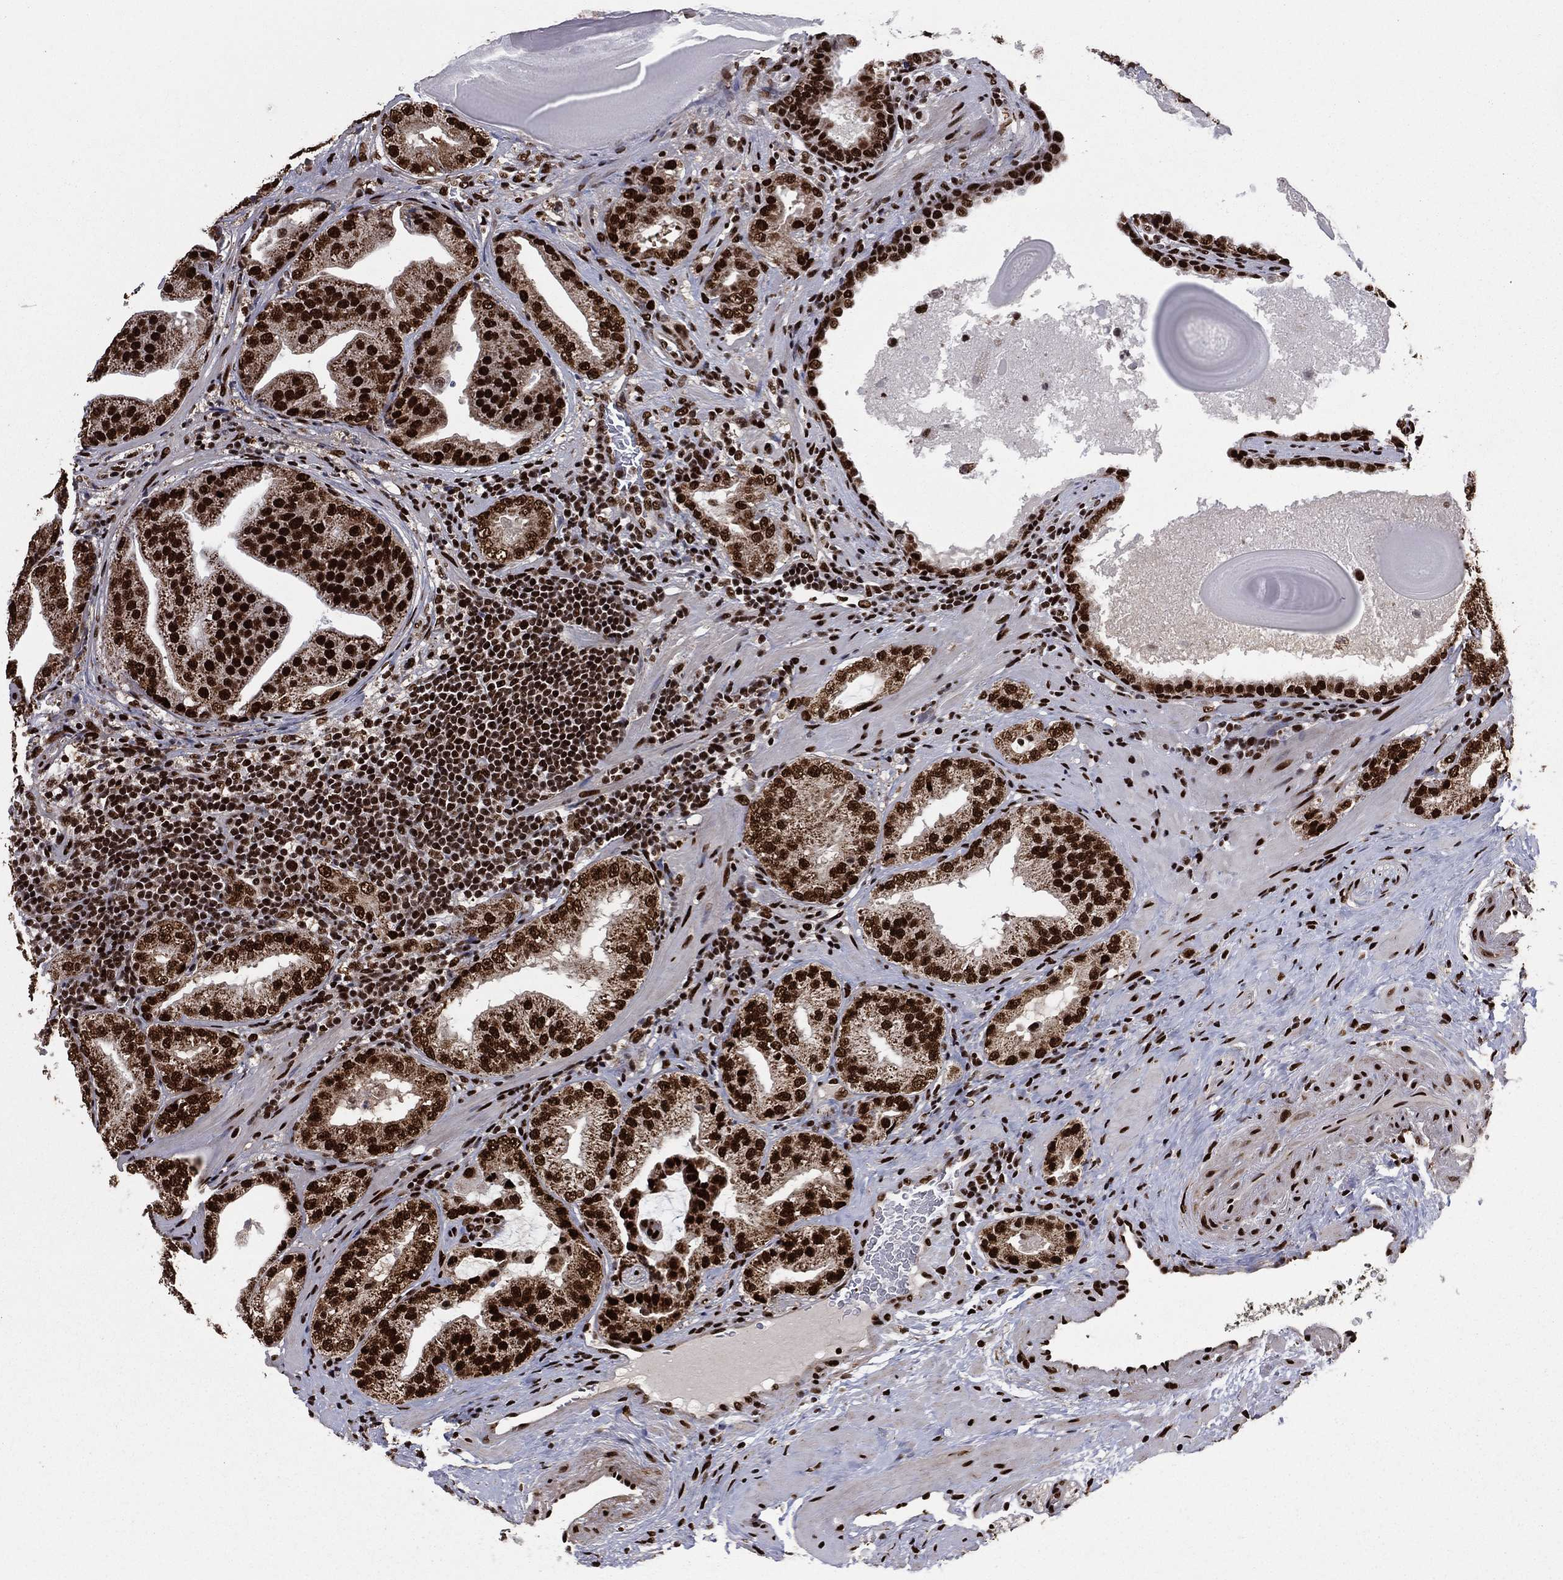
{"staining": {"intensity": "strong", "quantity": ">75%", "location": "nuclear"}, "tissue": "prostate cancer", "cell_type": "Tumor cells", "image_type": "cancer", "snomed": [{"axis": "morphology", "description": "Adenocarcinoma, Low grade"}, {"axis": "topography", "description": "Prostate"}], "caption": "Immunohistochemistry (DAB) staining of human prostate cancer reveals strong nuclear protein staining in approximately >75% of tumor cells. The protein of interest is stained brown, and the nuclei are stained in blue (DAB (3,3'-diaminobenzidine) IHC with brightfield microscopy, high magnification).", "gene": "TP53BP1", "patient": {"sex": "male", "age": 62}}